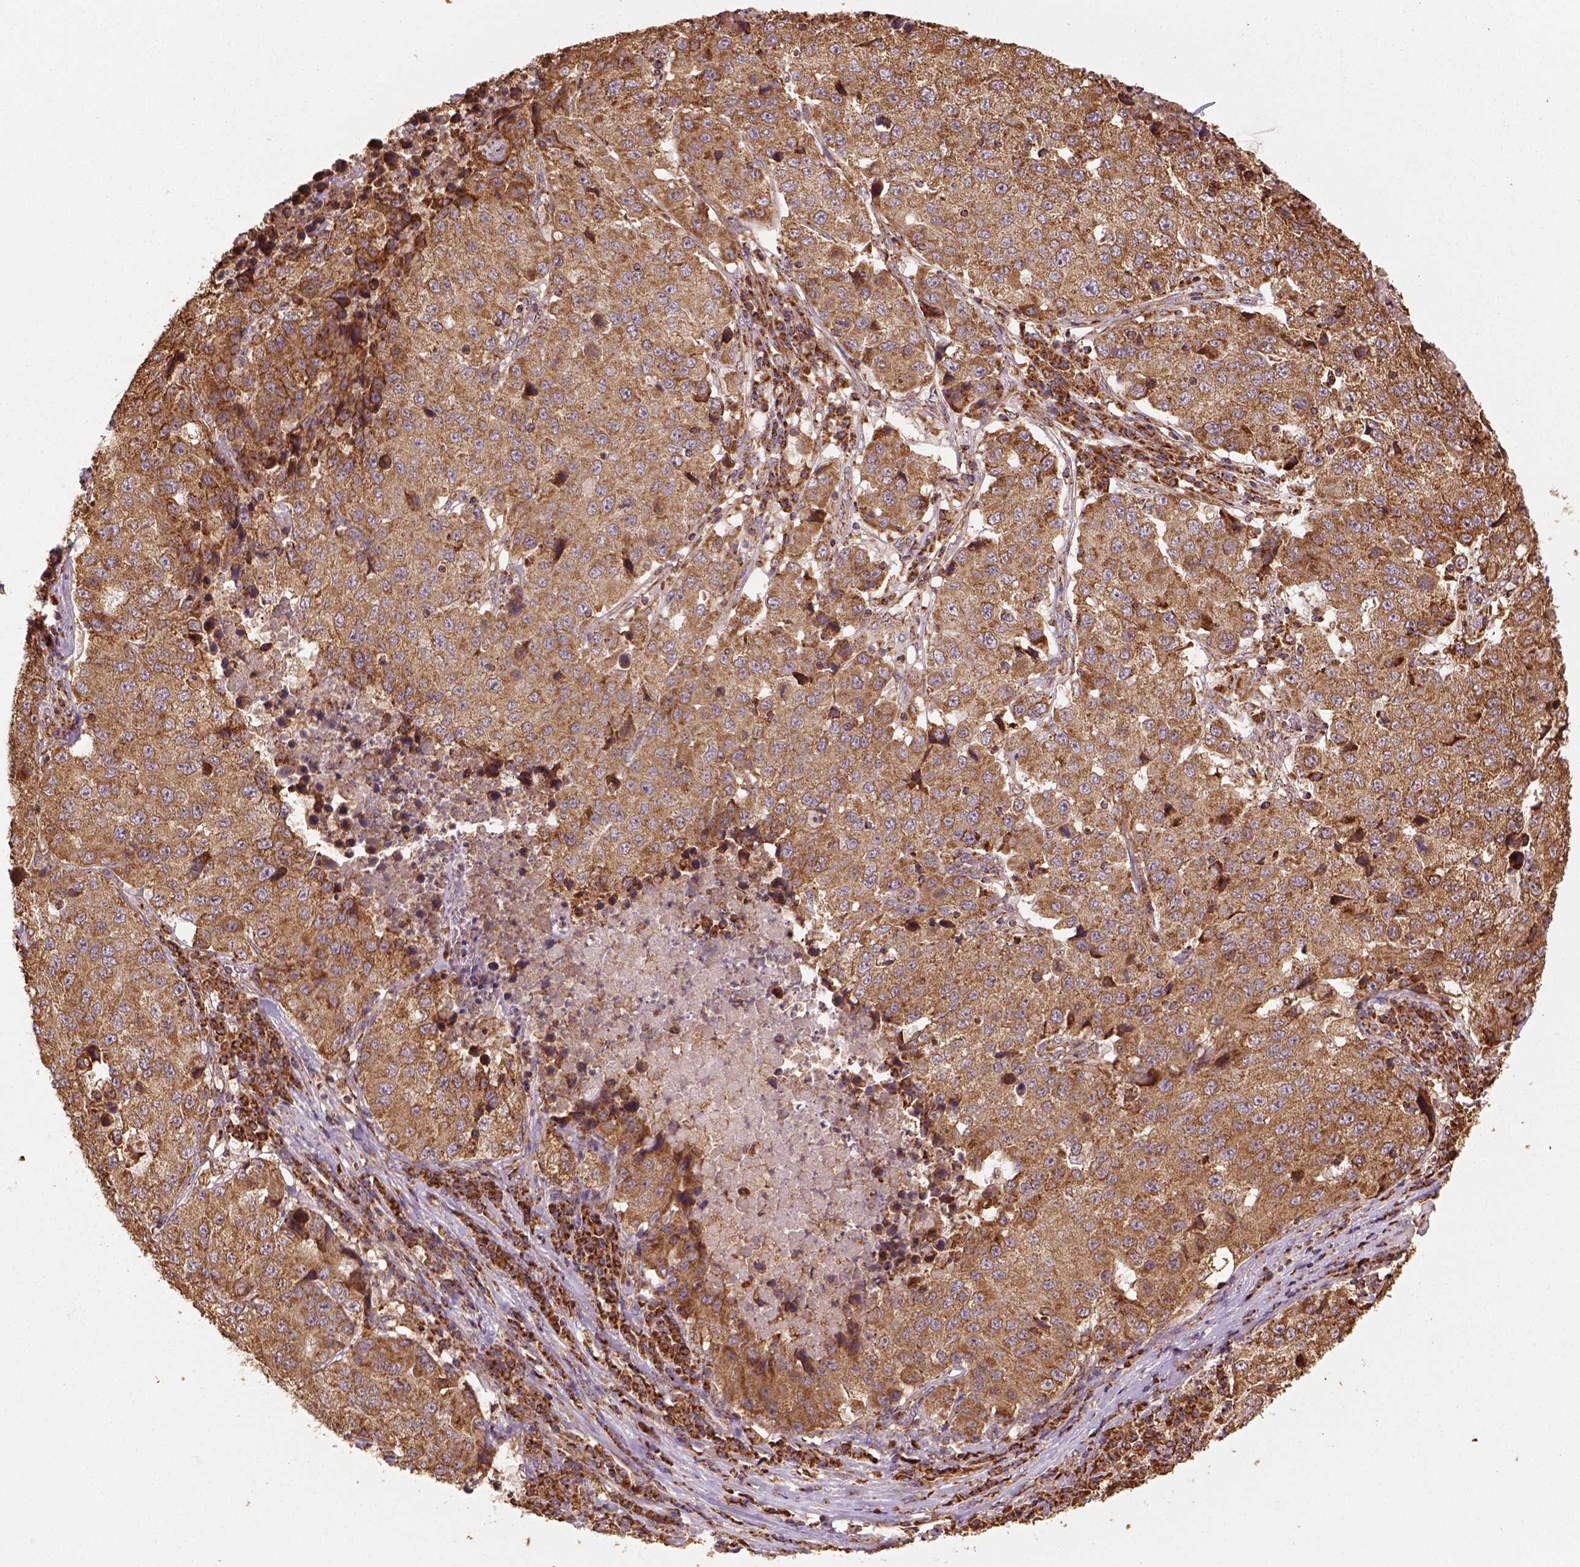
{"staining": {"intensity": "moderate", "quantity": ">75%", "location": "cytoplasmic/membranous"}, "tissue": "stomach cancer", "cell_type": "Tumor cells", "image_type": "cancer", "snomed": [{"axis": "morphology", "description": "Adenocarcinoma, NOS"}, {"axis": "topography", "description": "Stomach"}], "caption": "Human stomach adenocarcinoma stained for a protein (brown) exhibits moderate cytoplasmic/membranous positive expression in about >75% of tumor cells.", "gene": "MAPK8IP3", "patient": {"sex": "male", "age": 71}}